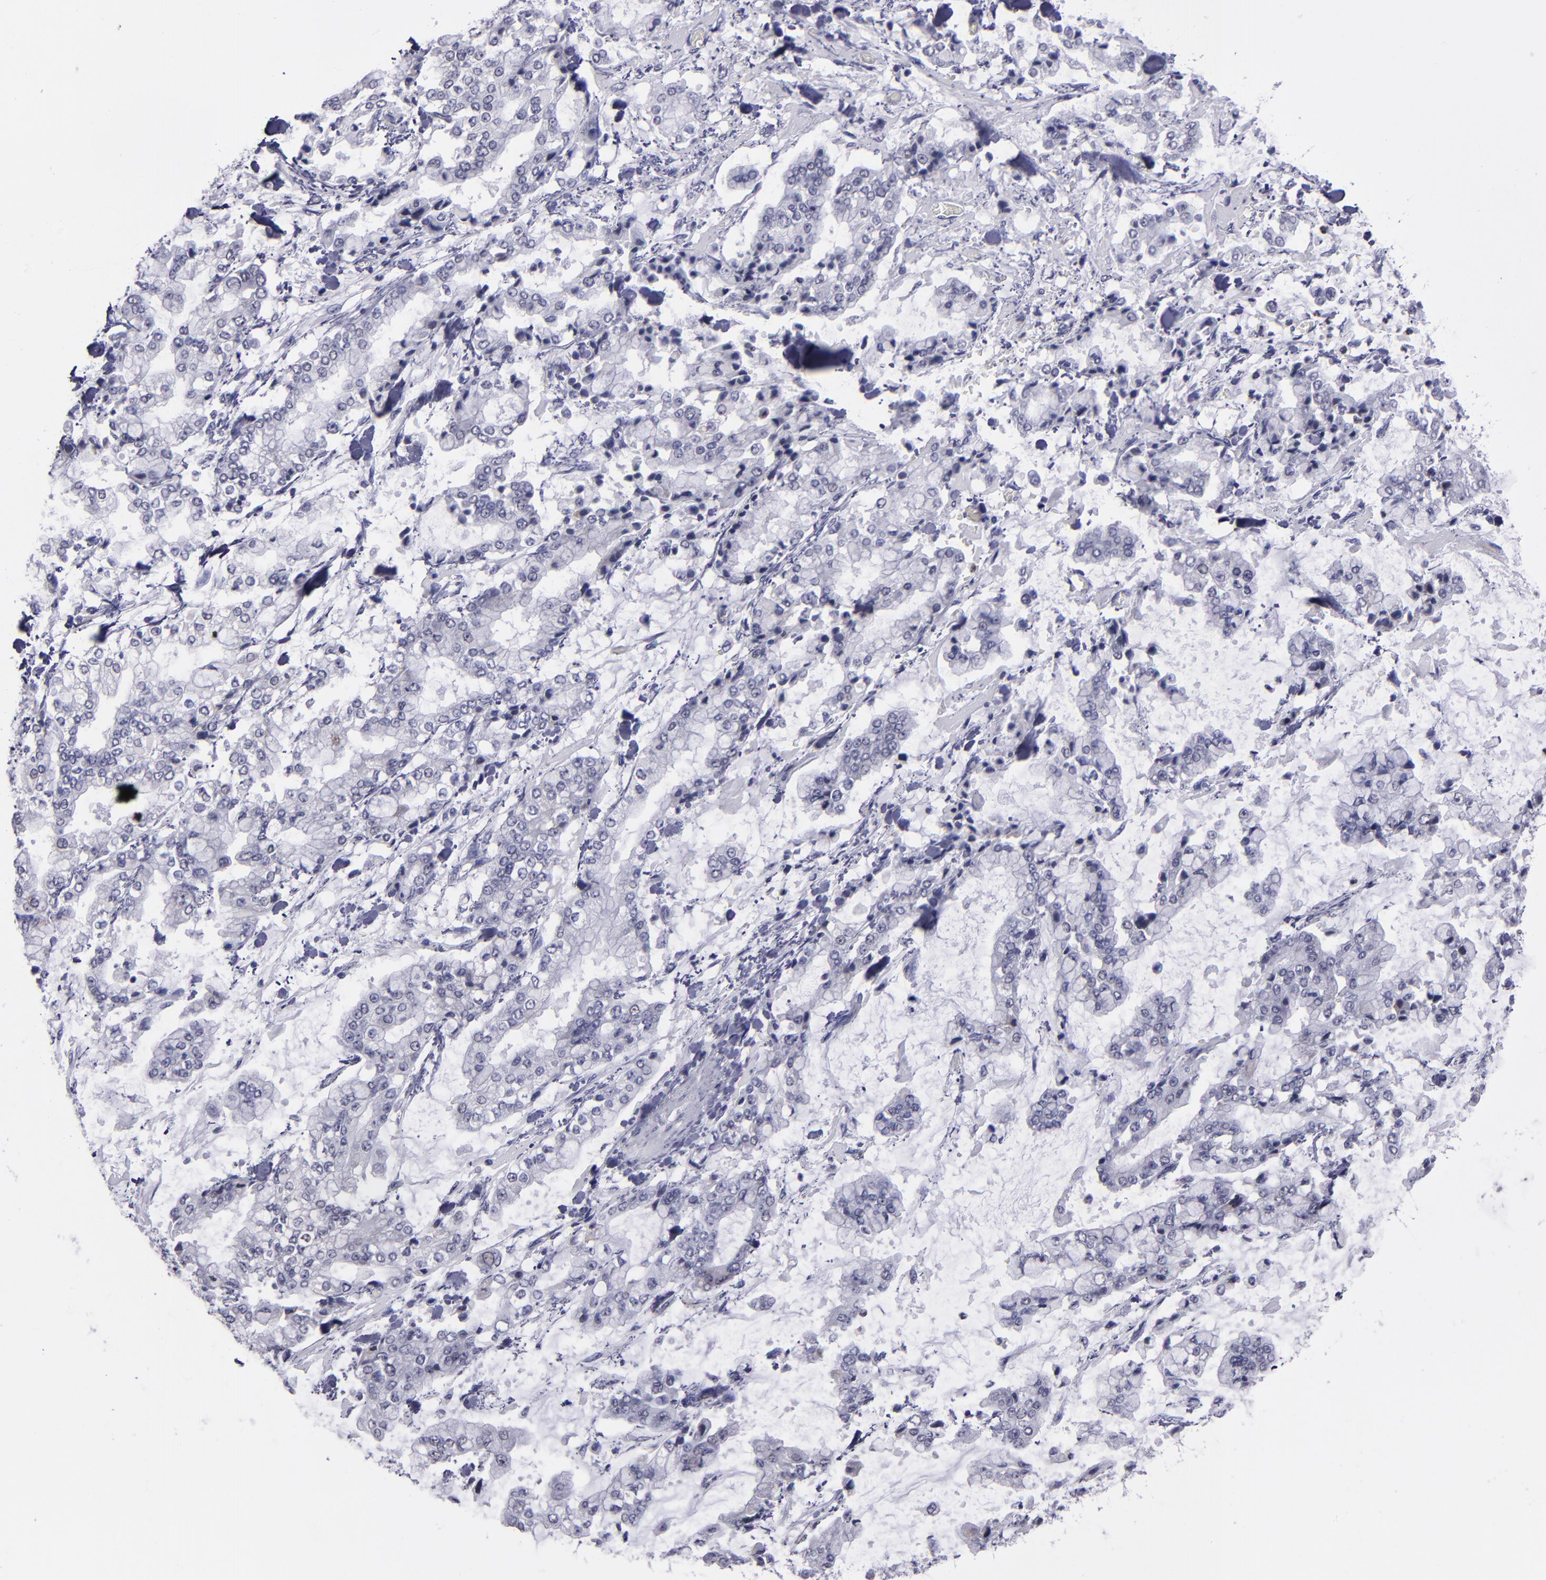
{"staining": {"intensity": "negative", "quantity": "none", "location": "none"}, "tissue": "stomach cancer", "cell_type": "Tumor cells", "image_type": "cancer", "snomed": [{"axis": "morphology", "description": "Normal tissue, NOS"}, {"axis": "morphology", "description": "Adenocarcinoma, NOS"}, {"axis": "topography", "description": "Stomach, upper"}, {"axis": "topography", "description": "Stomach"}], "caption": "Tumor cells are negative for protein expression in human stomach cancer (adenocarcinoma).", "gene": "CEBPE", "patient": {"sex": "male", "age": 76}}